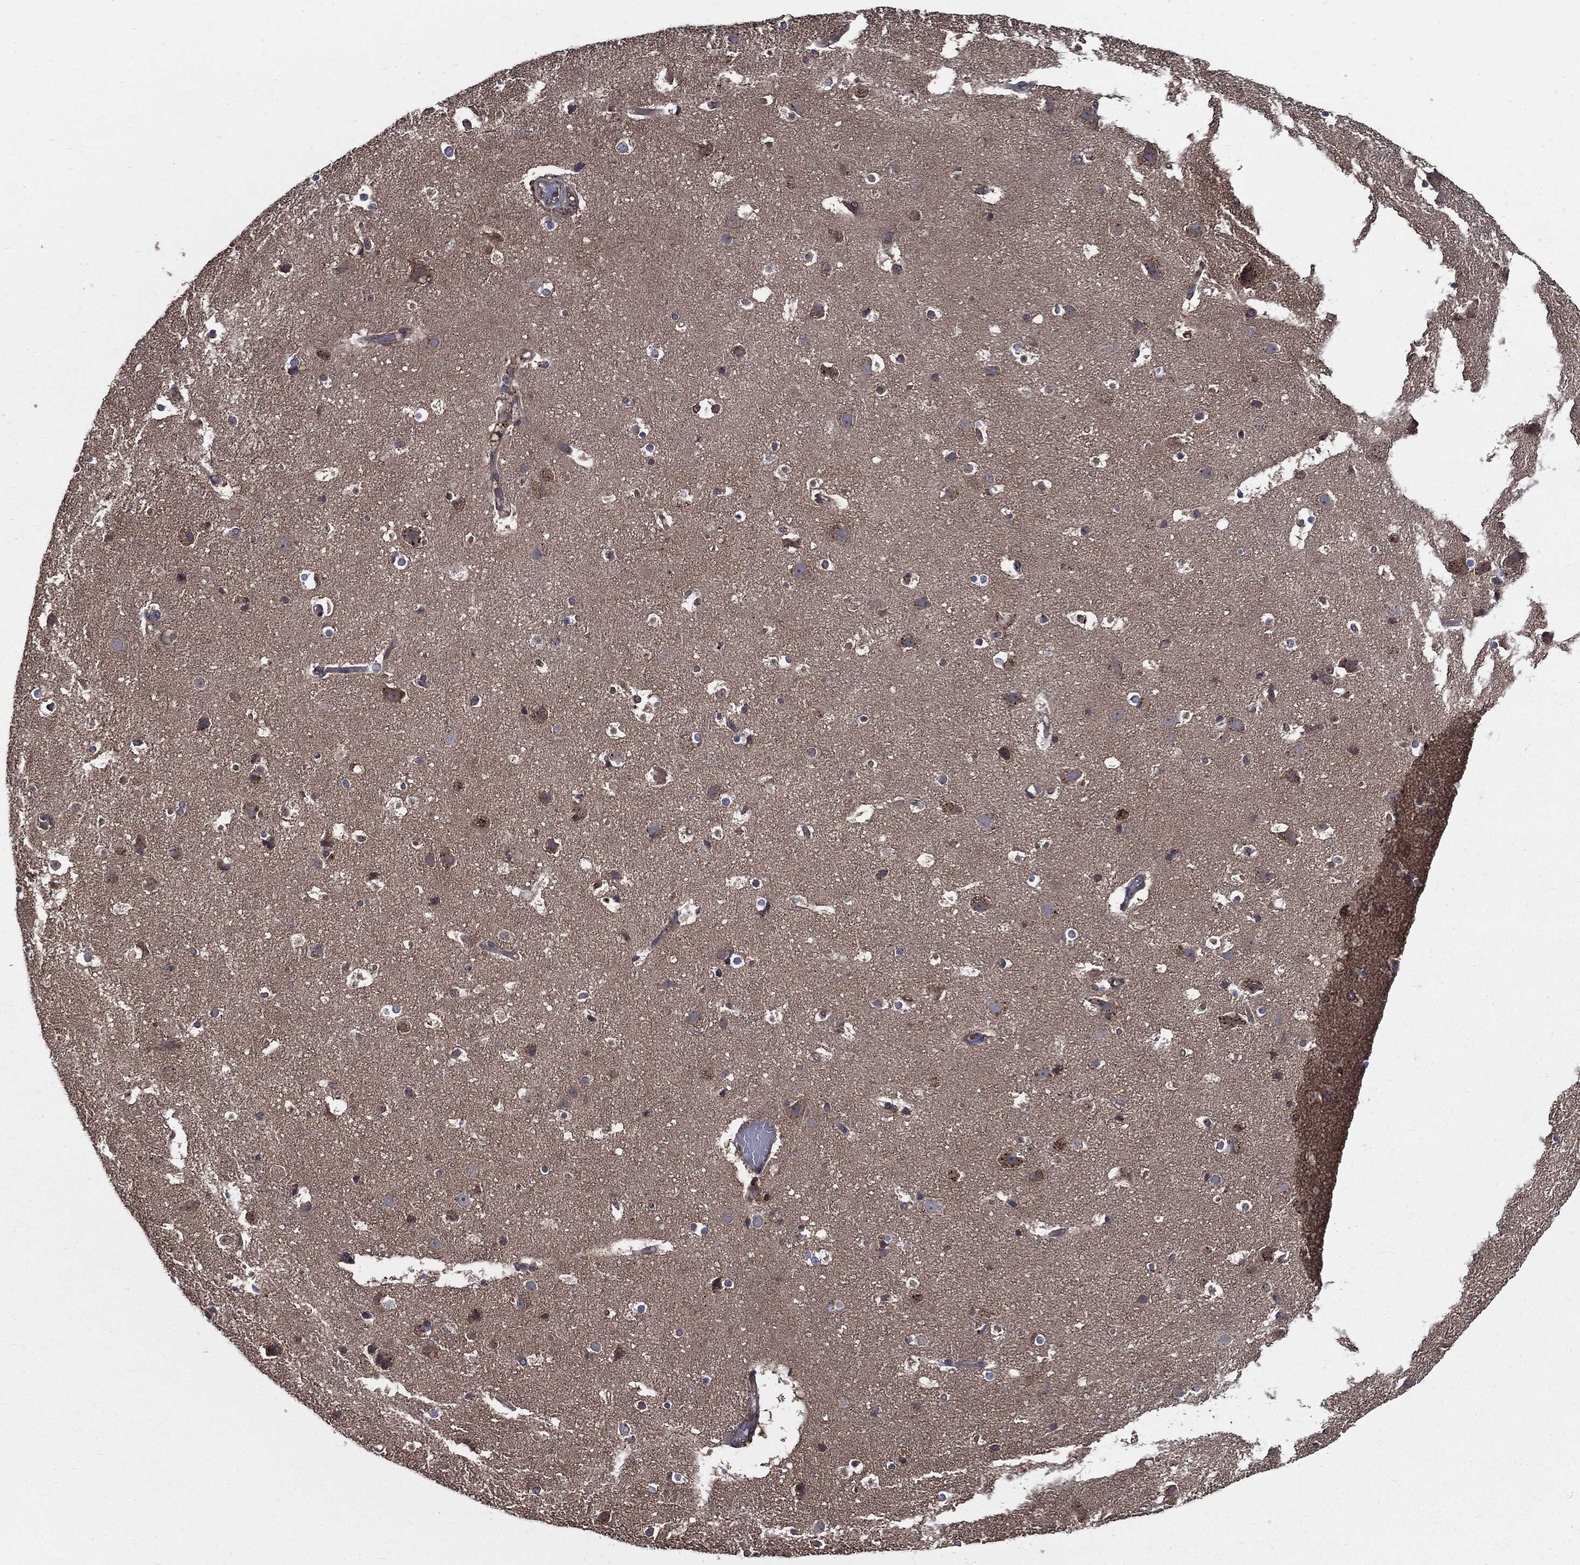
{"staining": {"intensity": "negative", "quantity": "none", "location": "none"}, "tissue": "cerebral cortex", "cell_type": "Endothelial cells", "image_type": "normal", "snomed": [{"axis": "morphology", "description": "Normal tissue, NOS"}, {"axis": "topography", "description": "Cerebral cortex"}], "caption": "The histopathology image exhibits no significant expression in endothelial cells of cerebral cortex.", "gene": "PDCD6IP", "patient": {"sex": "female", "age": 52}}